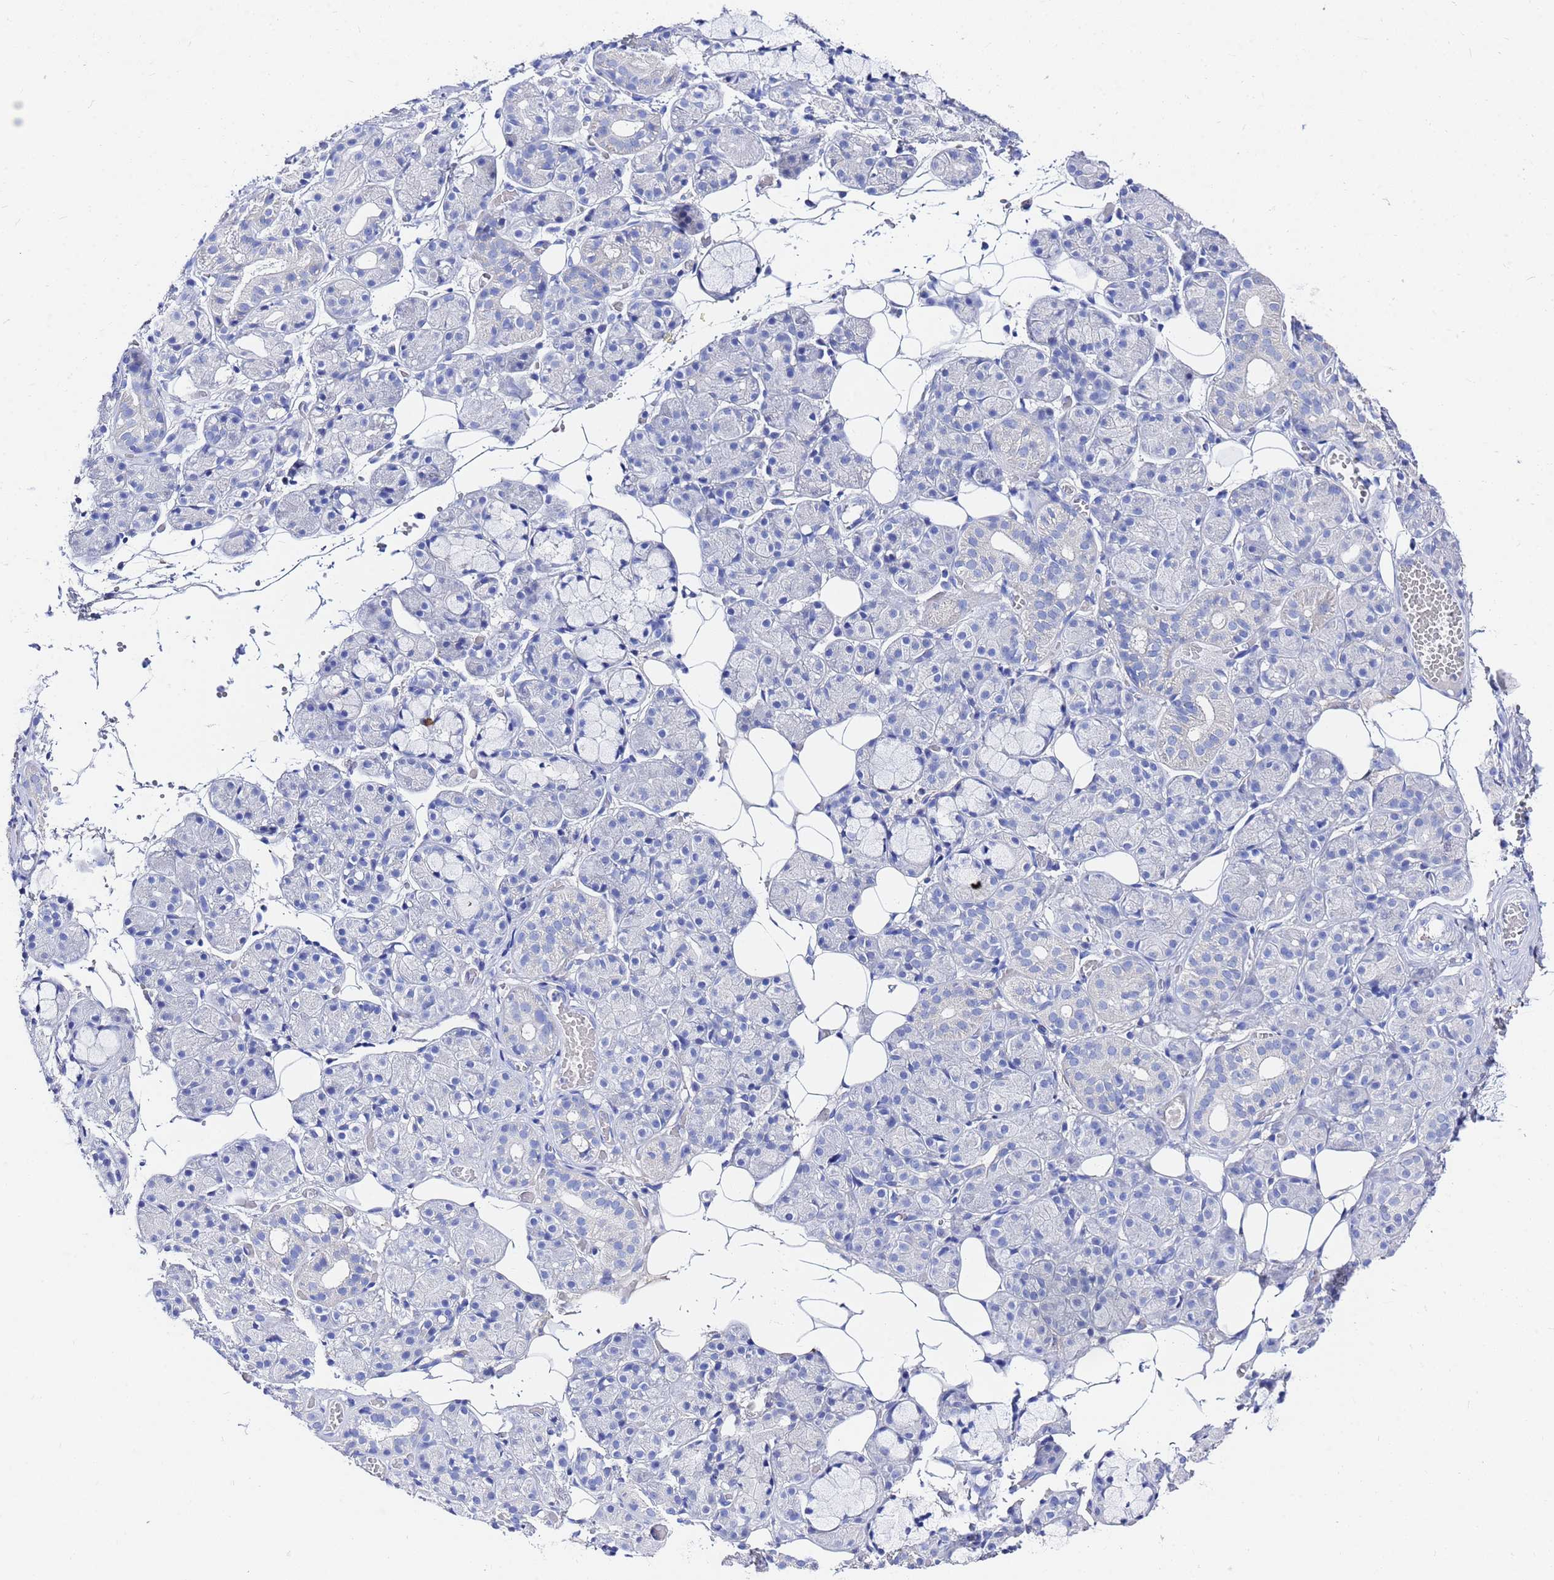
{"staining": {"intensity": "negative", "quantity": "none", "location": "none"}, "tissue": "salivary gland", "cell_type": "Glandular cells", "image_type": "normal", "snomed": [{"axis": "morphology", "description": "Normal tissue, NOS"}, {"axis": "topography", "description": "Salivary gland"}], "caption": "Salivary gland was stained to show a protein in brown. There is no significant staining in glandular cells. (DAB immunohistochemistry (IHC), high magnification).", "gene": "AQP12A", "patient": {"sex": "male", "age": 63}}